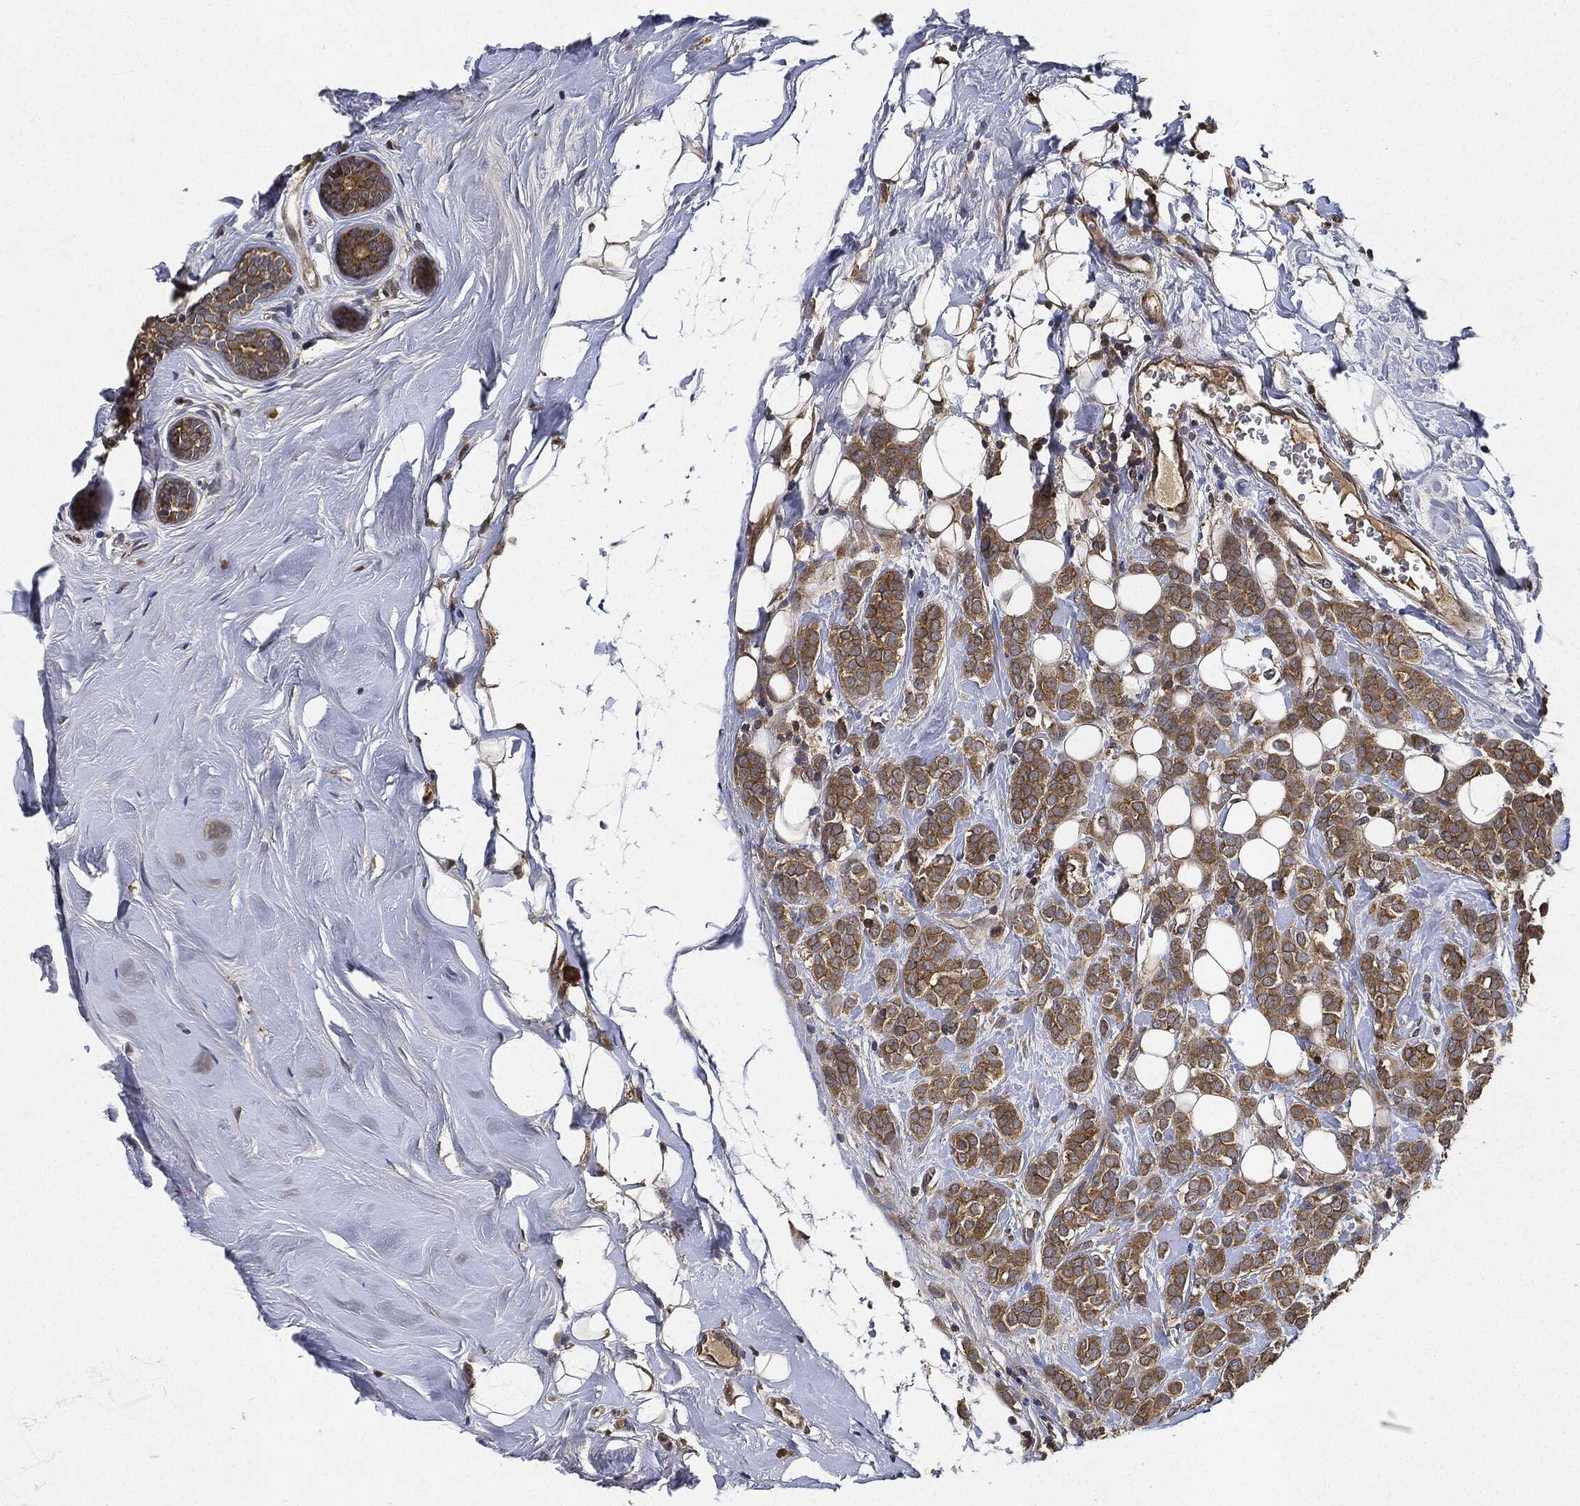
{"staining": {"intensity": "moderate", "quantity": ">75%", "location": "cytoplasmic/membranous"}, "tissue": "breast cancer", "cell_type": "Tumor cells", "image_type": "cancer", "snomed": [{"axis": "morphology", "description": "Lobular carcinoma"}, {"axis": "topography", "description": "Breast"}], "caption": "Human breast lobular carcinoma stained with a protein marker reveals moderate staining in tumor cells.", "gene": "MLST8", "patient": {"sex": "female", "age": 49}}